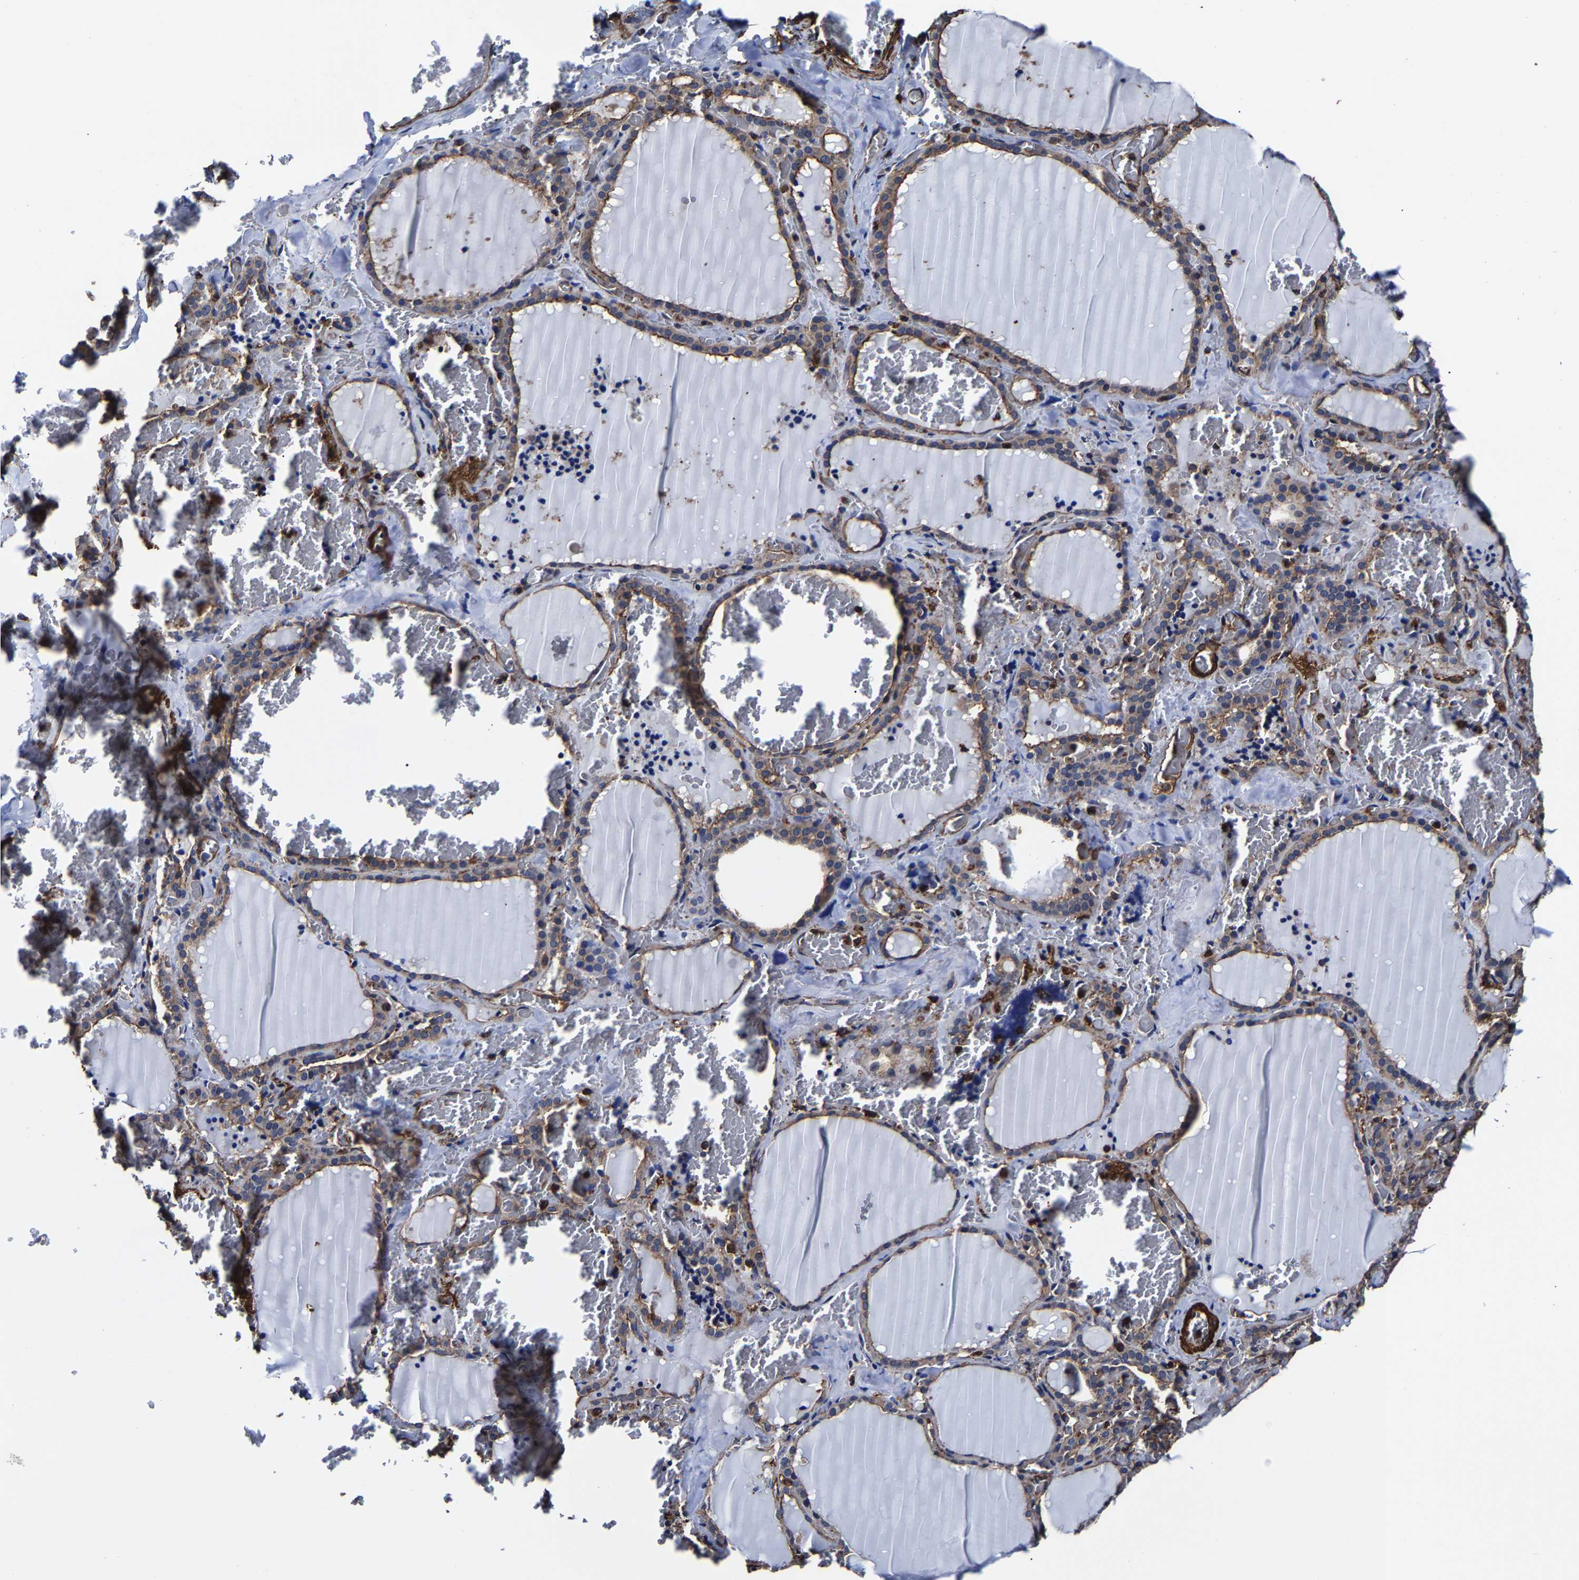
{"staining": {"intensity": "weak", "quantity": "25%-75%", "location": "cytoplasmic/membranous"}, "tissue": "thyroid gland", "cell_type": "Glandular cells", "image_type": "normal", "snomed": [{"axis": "morphology", "description": "Normal tissue, NOS"}, {"axis": "topography", "description": "Thyroid gland"}], "caption": "IHC photomicrograph of unremarkable thyroid gland: thyroid gland stained using immunohistochemistry displays low levels of weak protein expression localized specifically in the cytoplasmic/membranous of glandular cells, appearing as a cytoplasmic/membranous brown color.", "gene": "SSH3", "patient": {"sex": "female", "age": 22}}